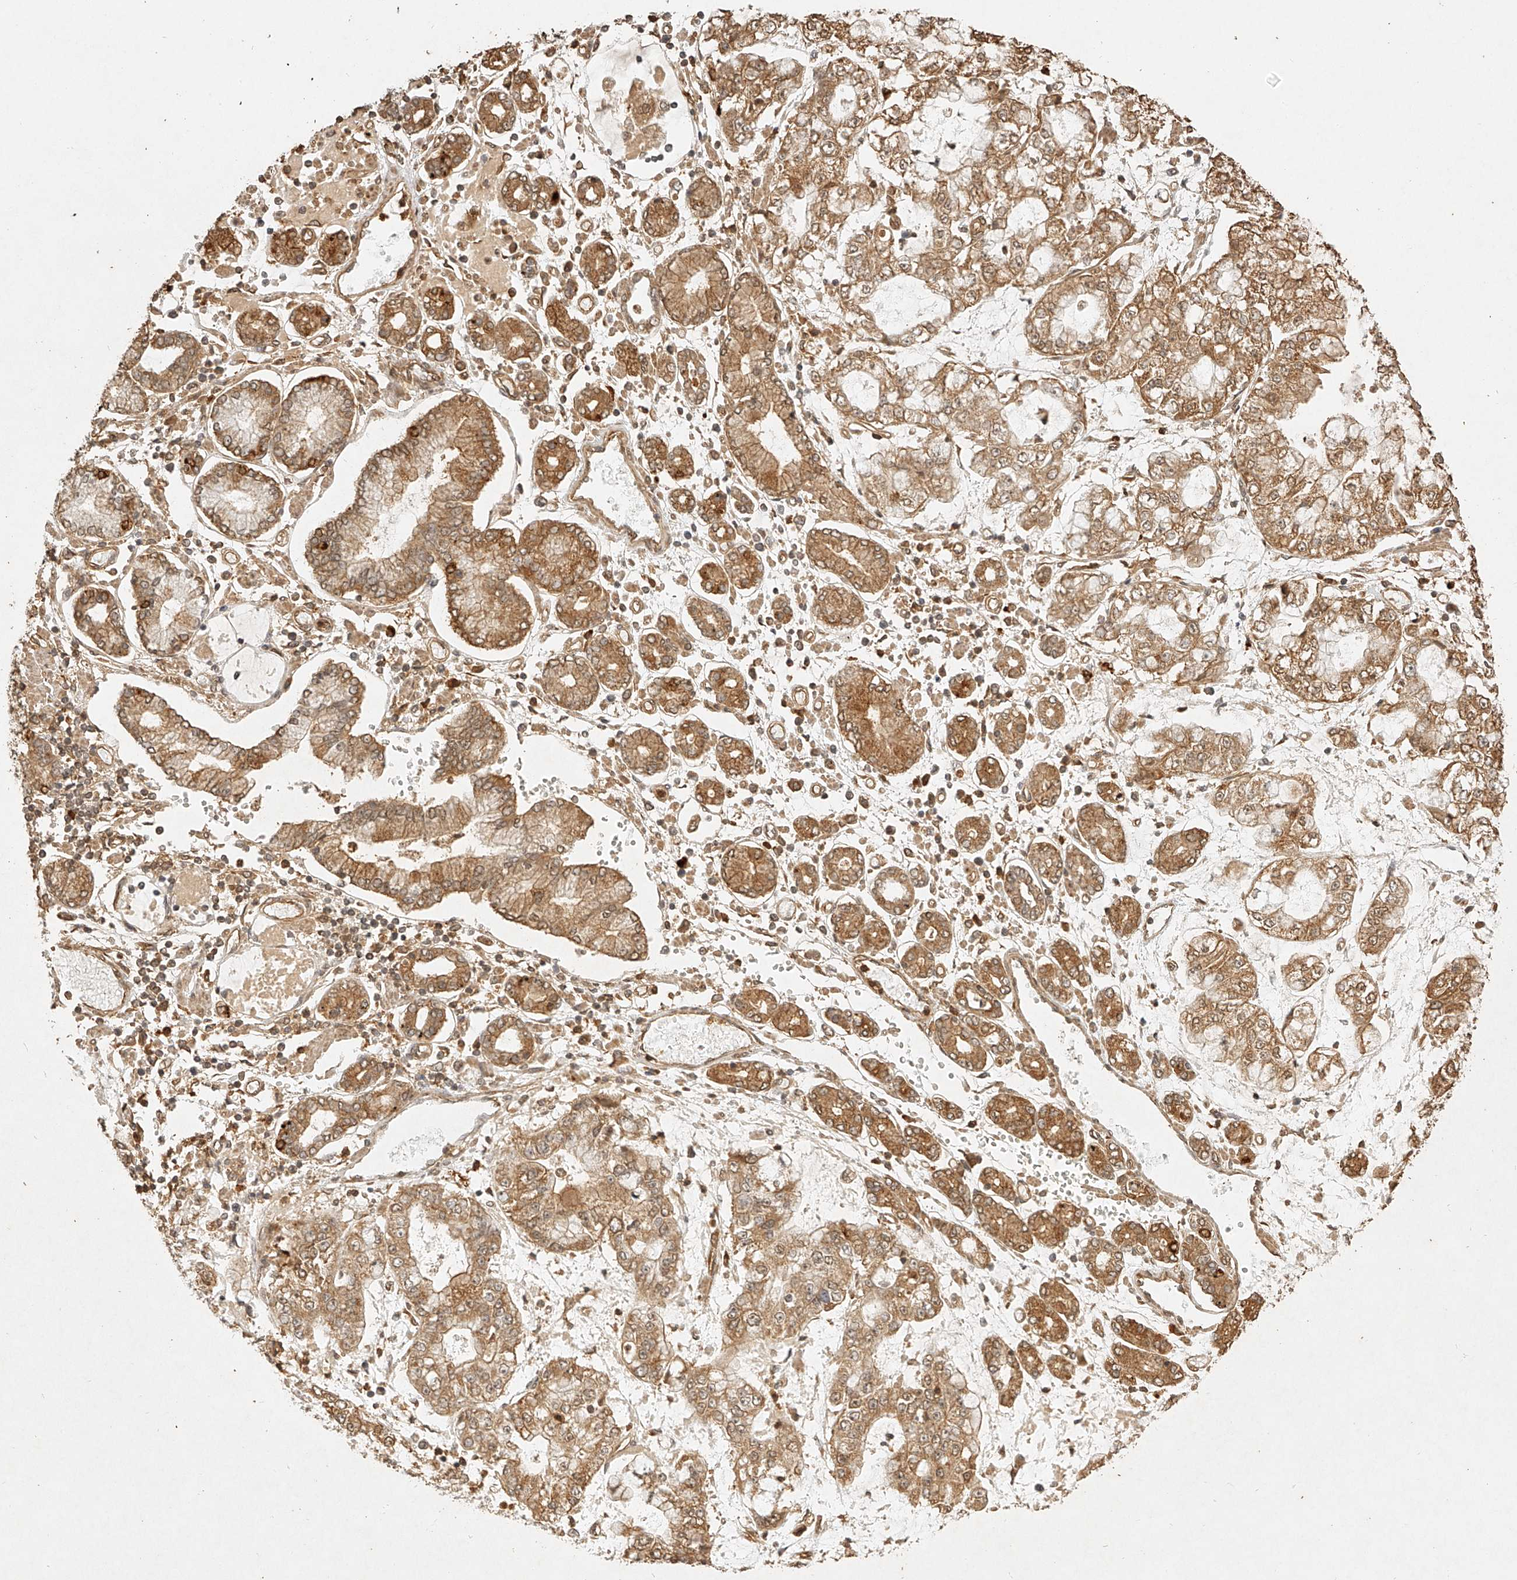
{"staining": {"intensity": "moderate", "quantity": ">75%", "location": "cytoplasmic/membranous"}, "tissue": "stomach cancer", "cell_type": "Tumor cells", "image_type": "cancer", "snomed": [{"axis": "morphology", "description": "Adenocarcinoma, NOS"}, {"axis": "topography", "description": "Stomach"}], "caption": "An image of human stomach cancer (adenocarcinoma) stained for a protein shows moderate cytoplasmic/membranous brown staining in tumor cells.", "gene": "BCL2L11", "patient": {"sex": "male", "age": 76}}